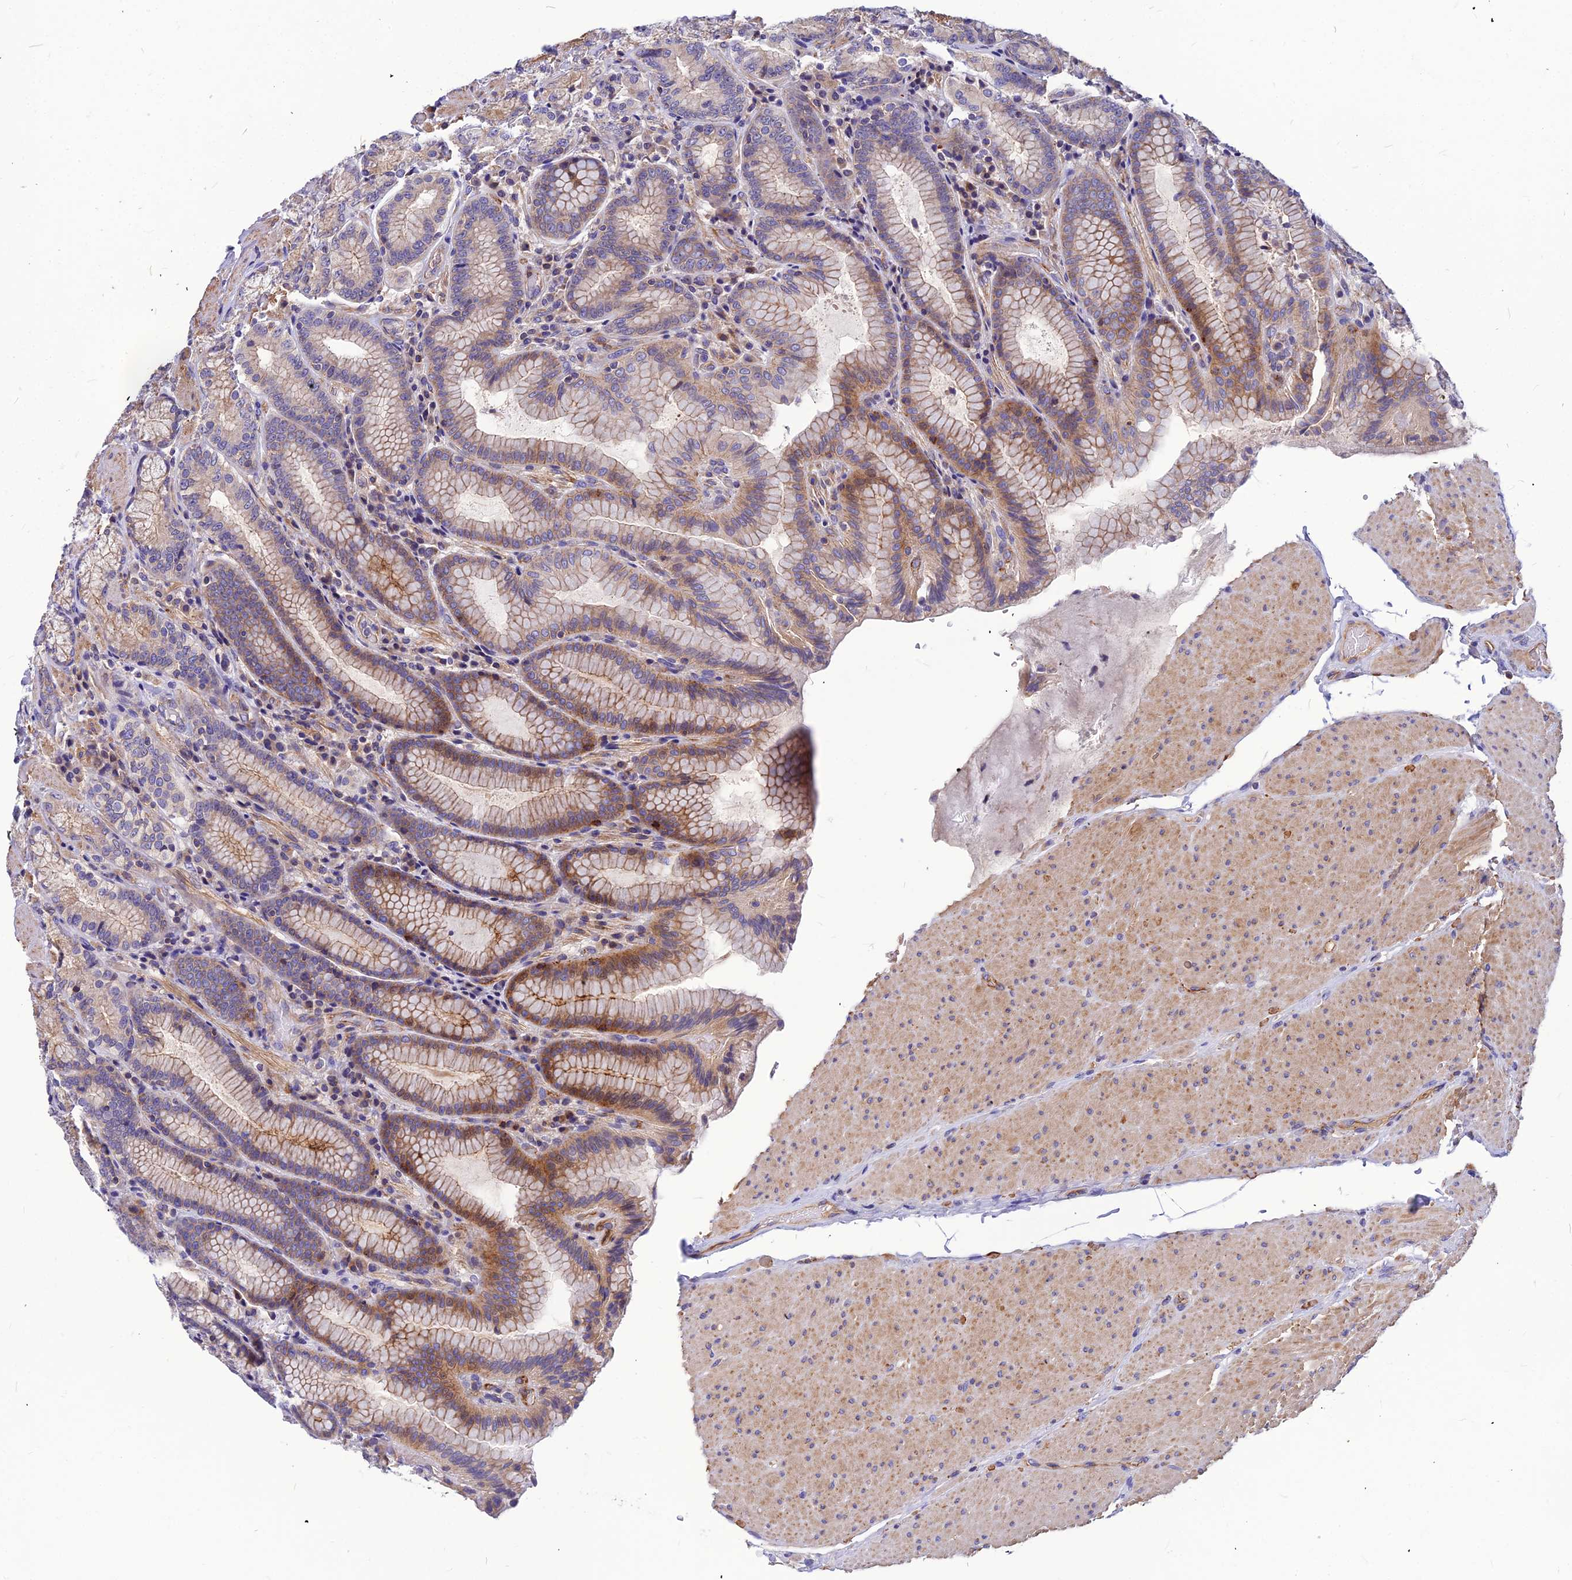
{"staining": {"intensity": "moderate", "quantity": "25%-75%", "location": "cytoplasmic/membranous"}, "tissue": "stomach", "cell_type": "Glandular cells", "image_type": "normal", "snomed": [{"axis": "morphology", "description": "Normal tissue, NOS"}, {"axis": "topography", "description": "Stomach, upper"}, {"axis": "topography", "description": "Stomach, lower"}], "caption": "DAB (3,3'-diaminobenzidine) immunohistochemical staining of unremarkable stomach shows moderate cytoplasmic/membranous protein expression in about 25%-75% of glandular cells.", "gene": "ASPHD1", "patient": {"sex": "female", "age": 76}}